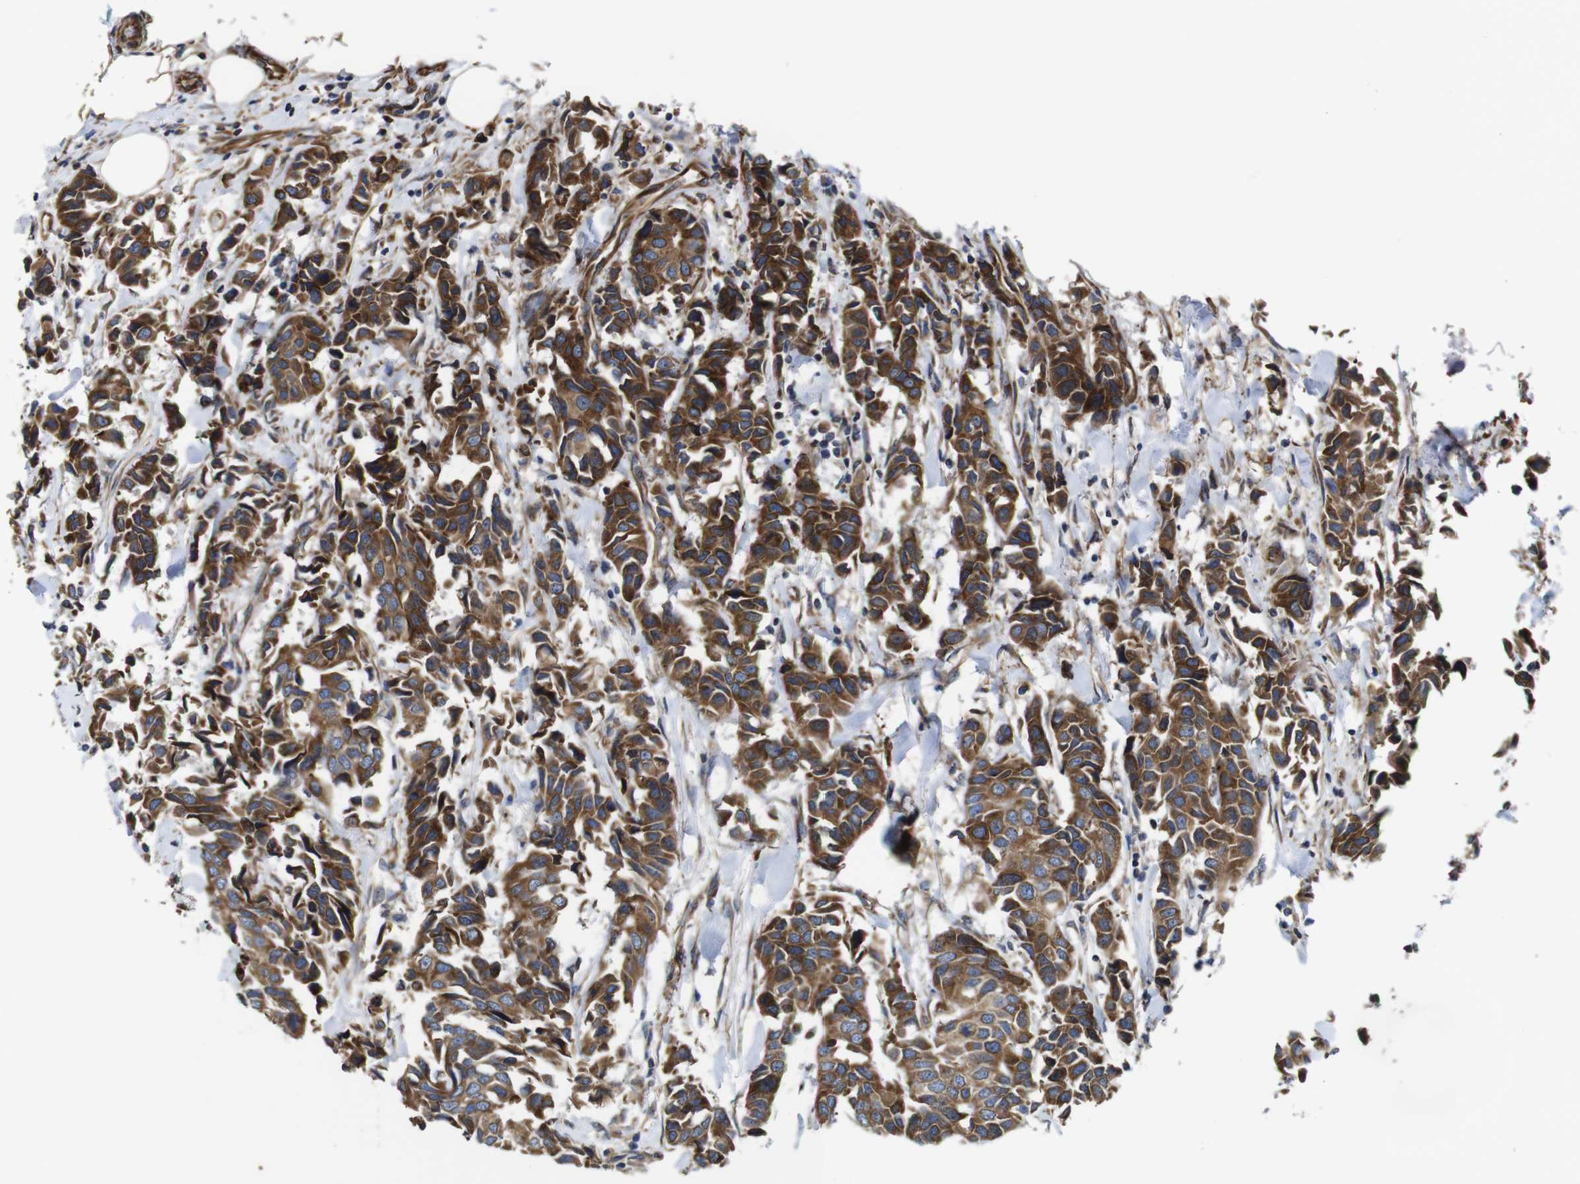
{"staining": {"intensity": "strong", "quantity": ">75%", "location": "cytoplasmic/membranous"}, "tissue": "breast cancer", "cell_type": "Tumor cells", "image_type": "cancer", "snomed": [{"axis": "morphology", "description": "Duct carcinoma"}, {"axis": "topography", "description": "Breast"}], "caption": "Breast cancer (intraductal carcinoma) was stained to show a protein in brown. There is high levels of strong cytoplasmic/membranous expression in approximately >75% of tumor cells.", "gene": "POMK", "patient": {"sex": "female", "age": 80}}